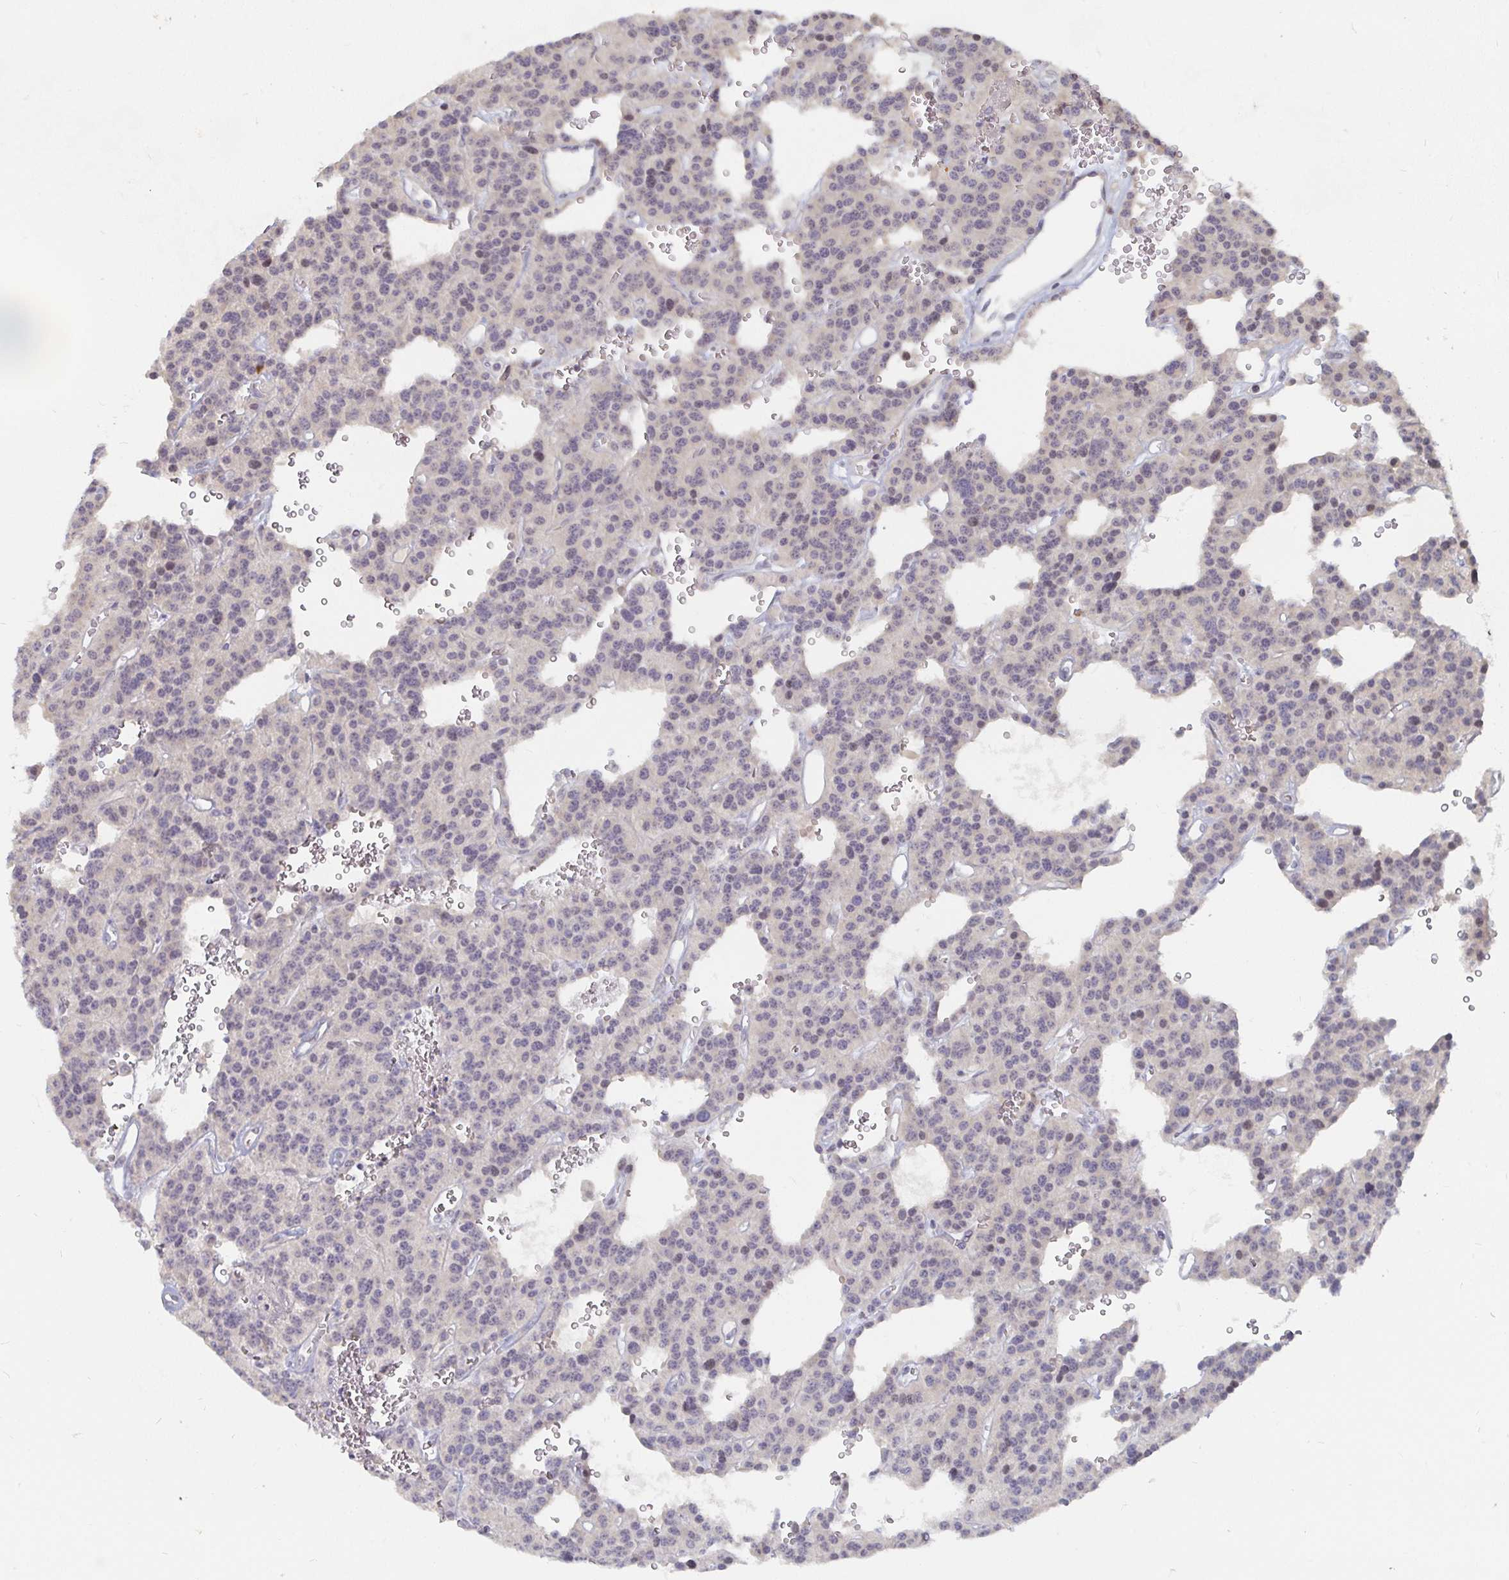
{"staining": {"intensity": "negative", "quantity": "none", "location": "none"}, "tissue": "carcinoid", "cell_type": "Tumor cells", "image_type": "cancer", "snomed": [{"axis": "morphology", "description": "Carcinoid, malignant, NOS"}, {"axis": "topography", "description": "Lung"}], "caption": "The image exhibits no significant expression in tumor cells of carcinoid.", "gene": "MEIS1", "patient": {"sex": "female", "age": 71}}